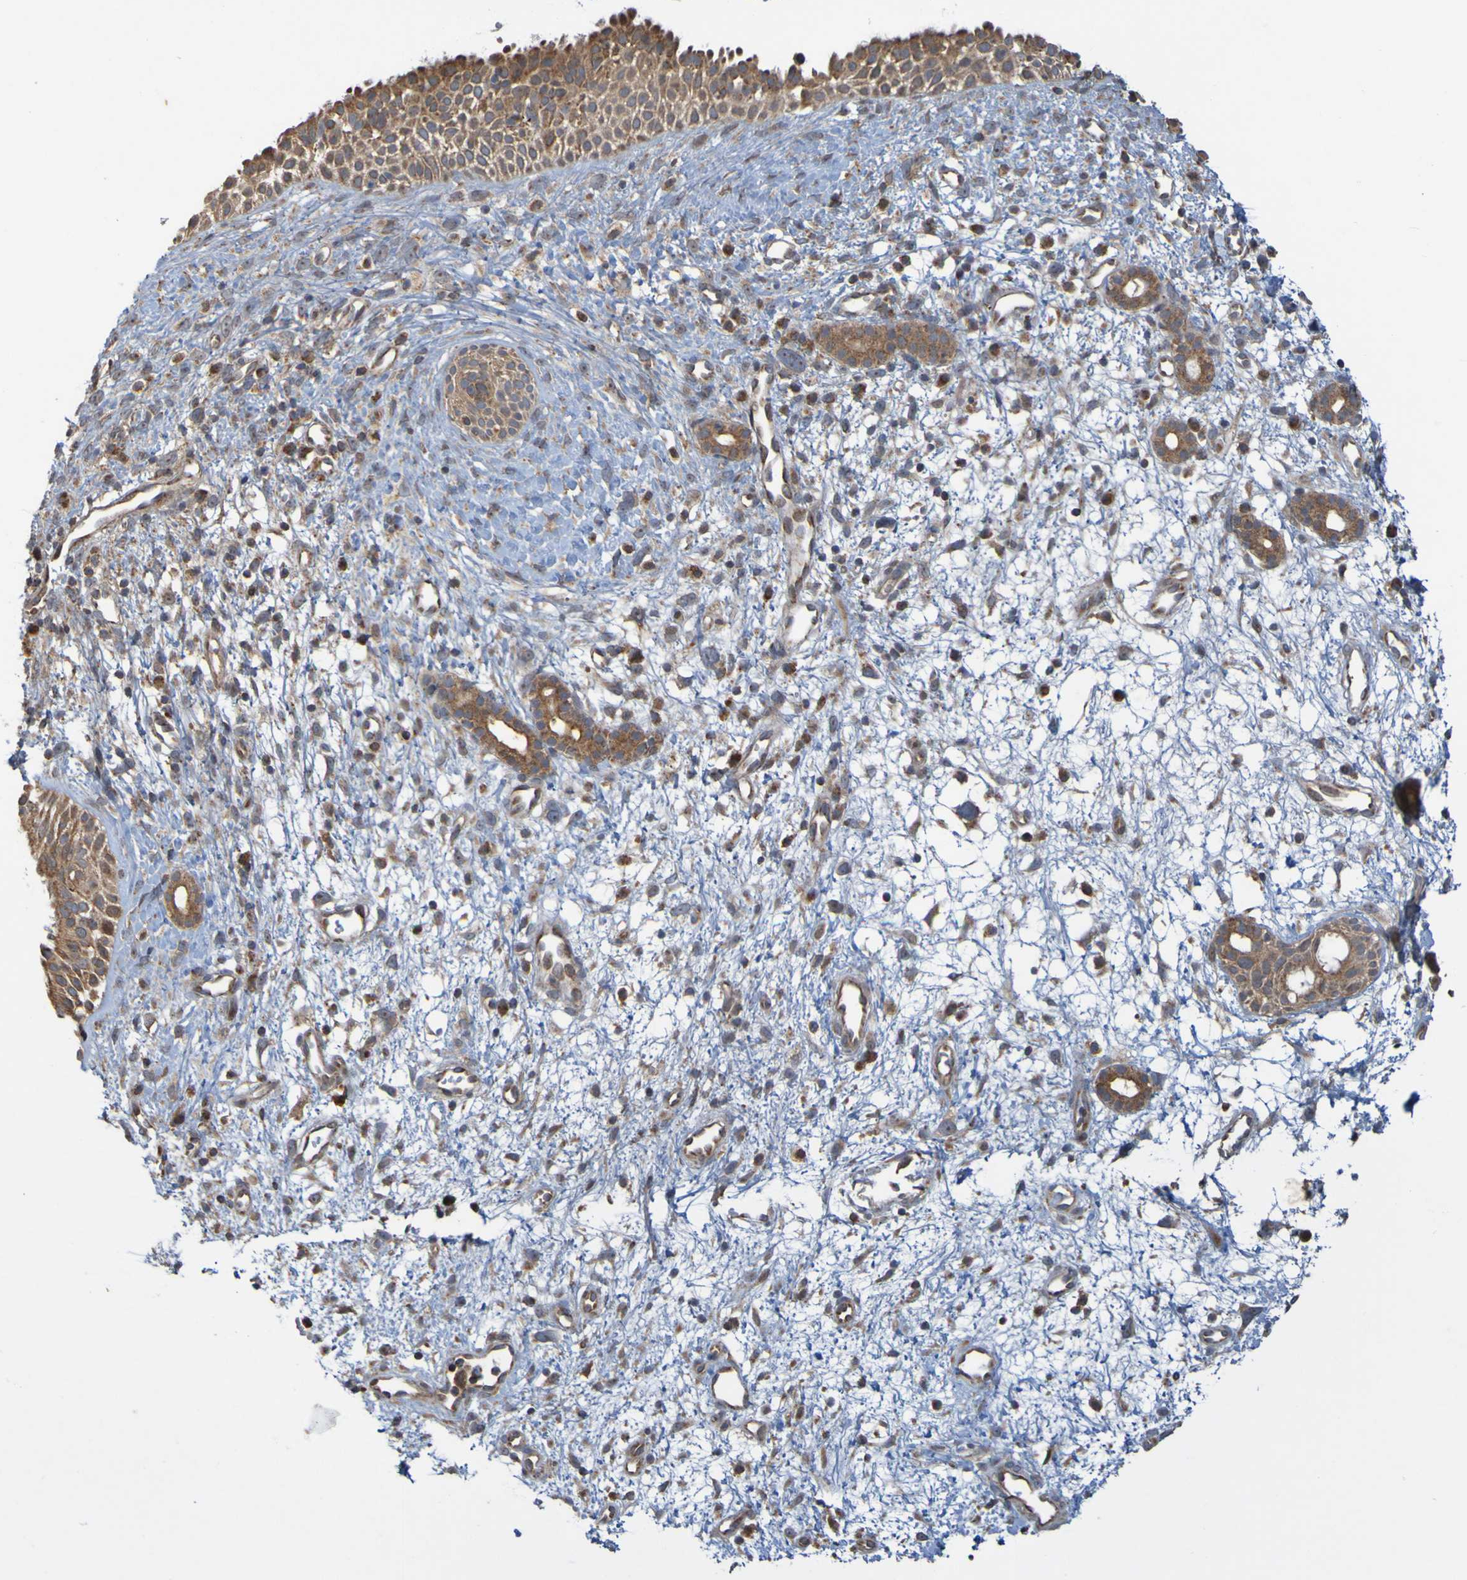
{"staining": {"intensity": "moderate", "quantity": ">75%", "location": "cytoplasmic/membranous"}, "tissue": "nasopharynx", "cell_type": "Respiratory epithelial cells", "image_type": "normal", "snomed": [{"axis": "morphology", "description": "Normal tissue, NOS"}, {"axis": "topography", "description": "Nasopharynx"}], "caption": "Moderate cytoplasmic/membranous expression is present in about >75% of respiratory epithelial cells in unremarkable nasopharynx.", "gene": "TMBIM1", "patient": {"sex": "male", "age": 22}}